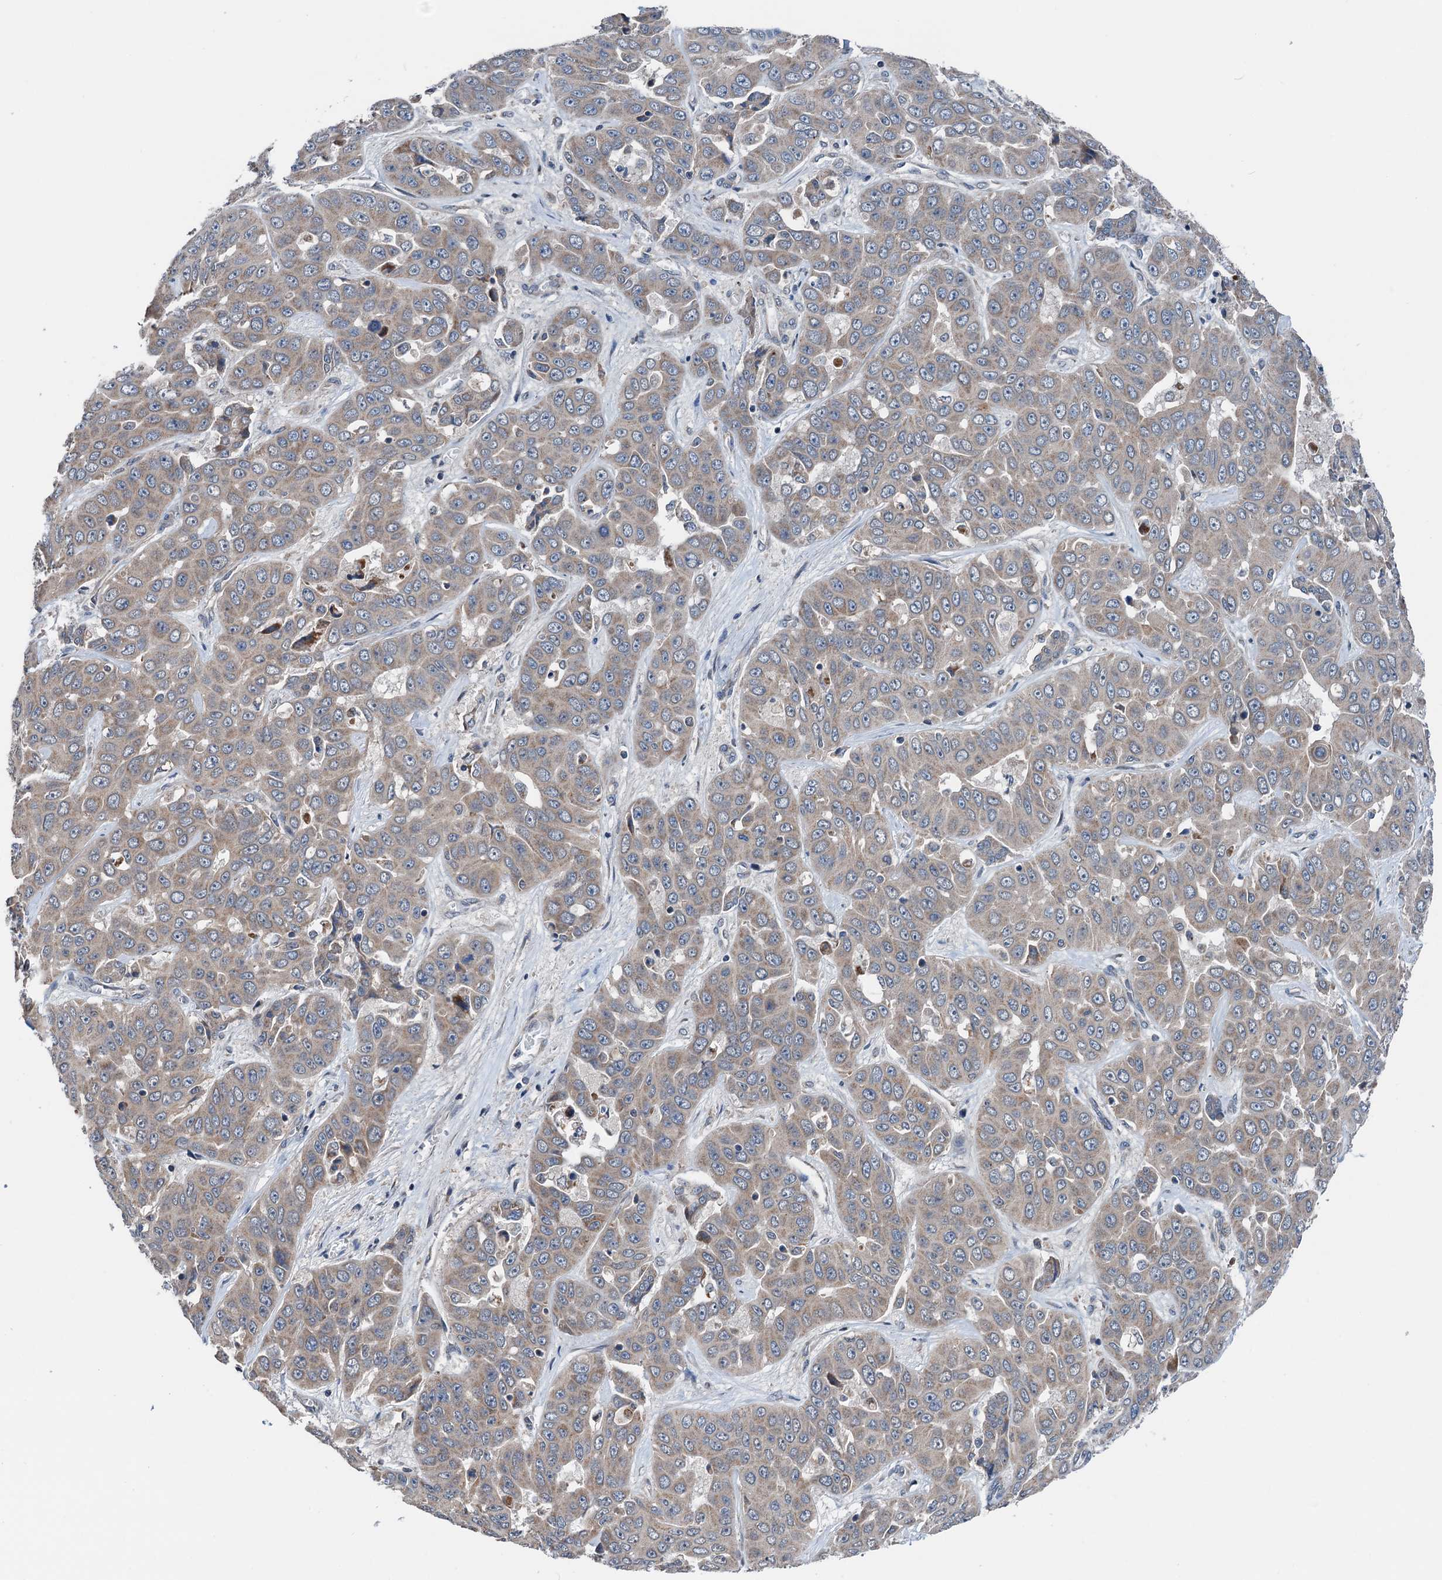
{"staining": {"intensity": "weak", "quantity": ">75%", "location": "cytoplasmic/membranous"}, "tissue": "liver cancer", "cell_type": "Tumor cells", "image_type": "cancer", "snomed": [{"axis": "morphology", "description": "Cholangiocarcinoma"}, {"axis": "topography", "description": "Liver"}], "caption": "High-power microscopy captured an immunohistochemistry photomicrograph of liver cancer, revealing weak cytoplasmic/membranous staining in about >75% of tumor cells.", "gene": "ELAC1", "patient": {"sex": "female", "age": 52}}